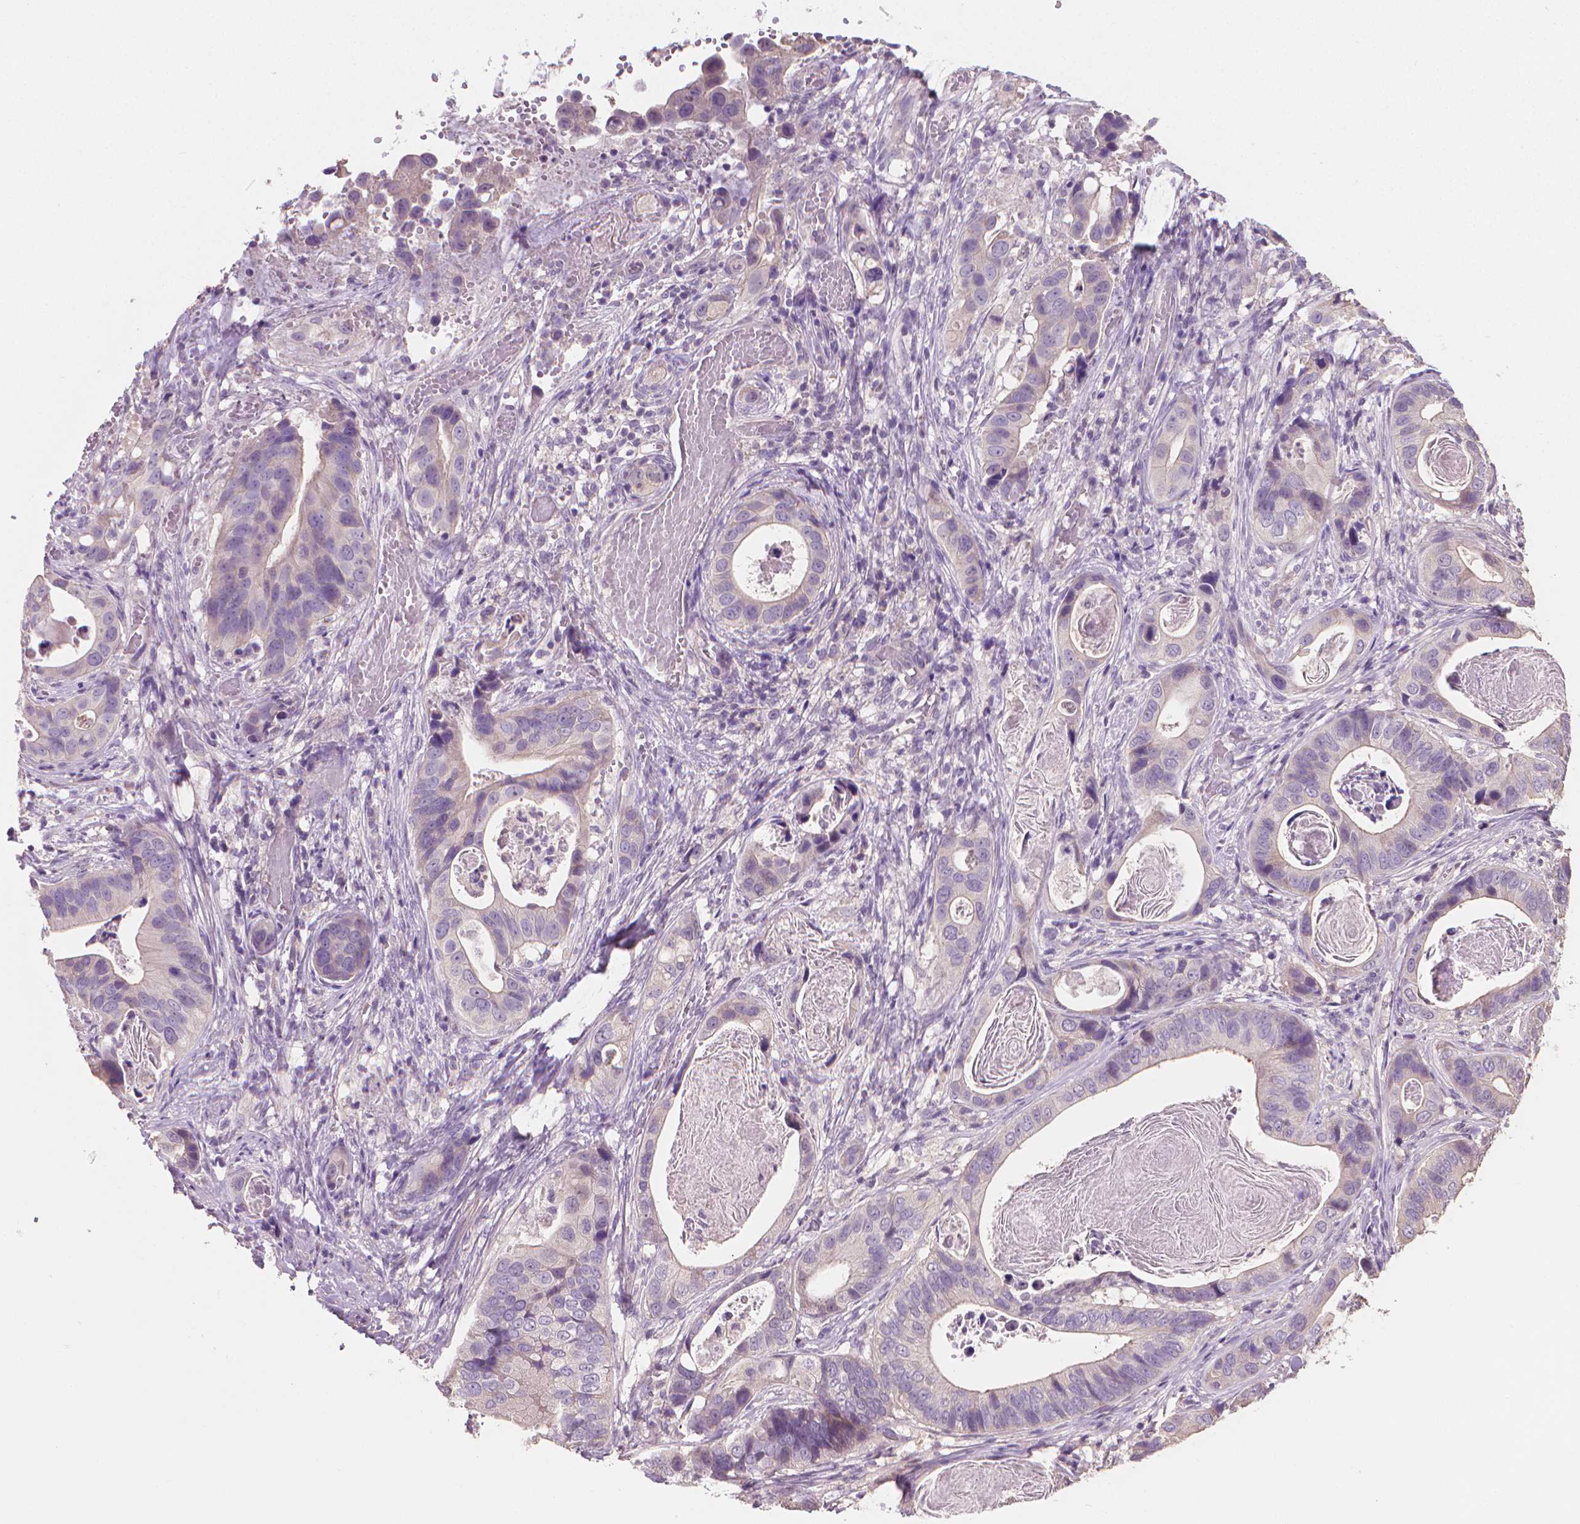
{"staining": {"intensity": "negative", "quantity": "none", "location": "none"}, "tissue": "stomach cancer", "cell_type": "Tumor cells", "image_type": "cancer", "snomed": [{"axis": "morphology", "description": "Adenocarcinoma, NOS"}, {"axis": "topography", "description": "Stomach"}], "caption": "This is a histopathology image of immunohistochemistry staining of stomach cancer (adenocarcinoma), which shows no staining in tumor cells.", "gene": "CATIP", "patient": {"sex": "male", "age": 84}}